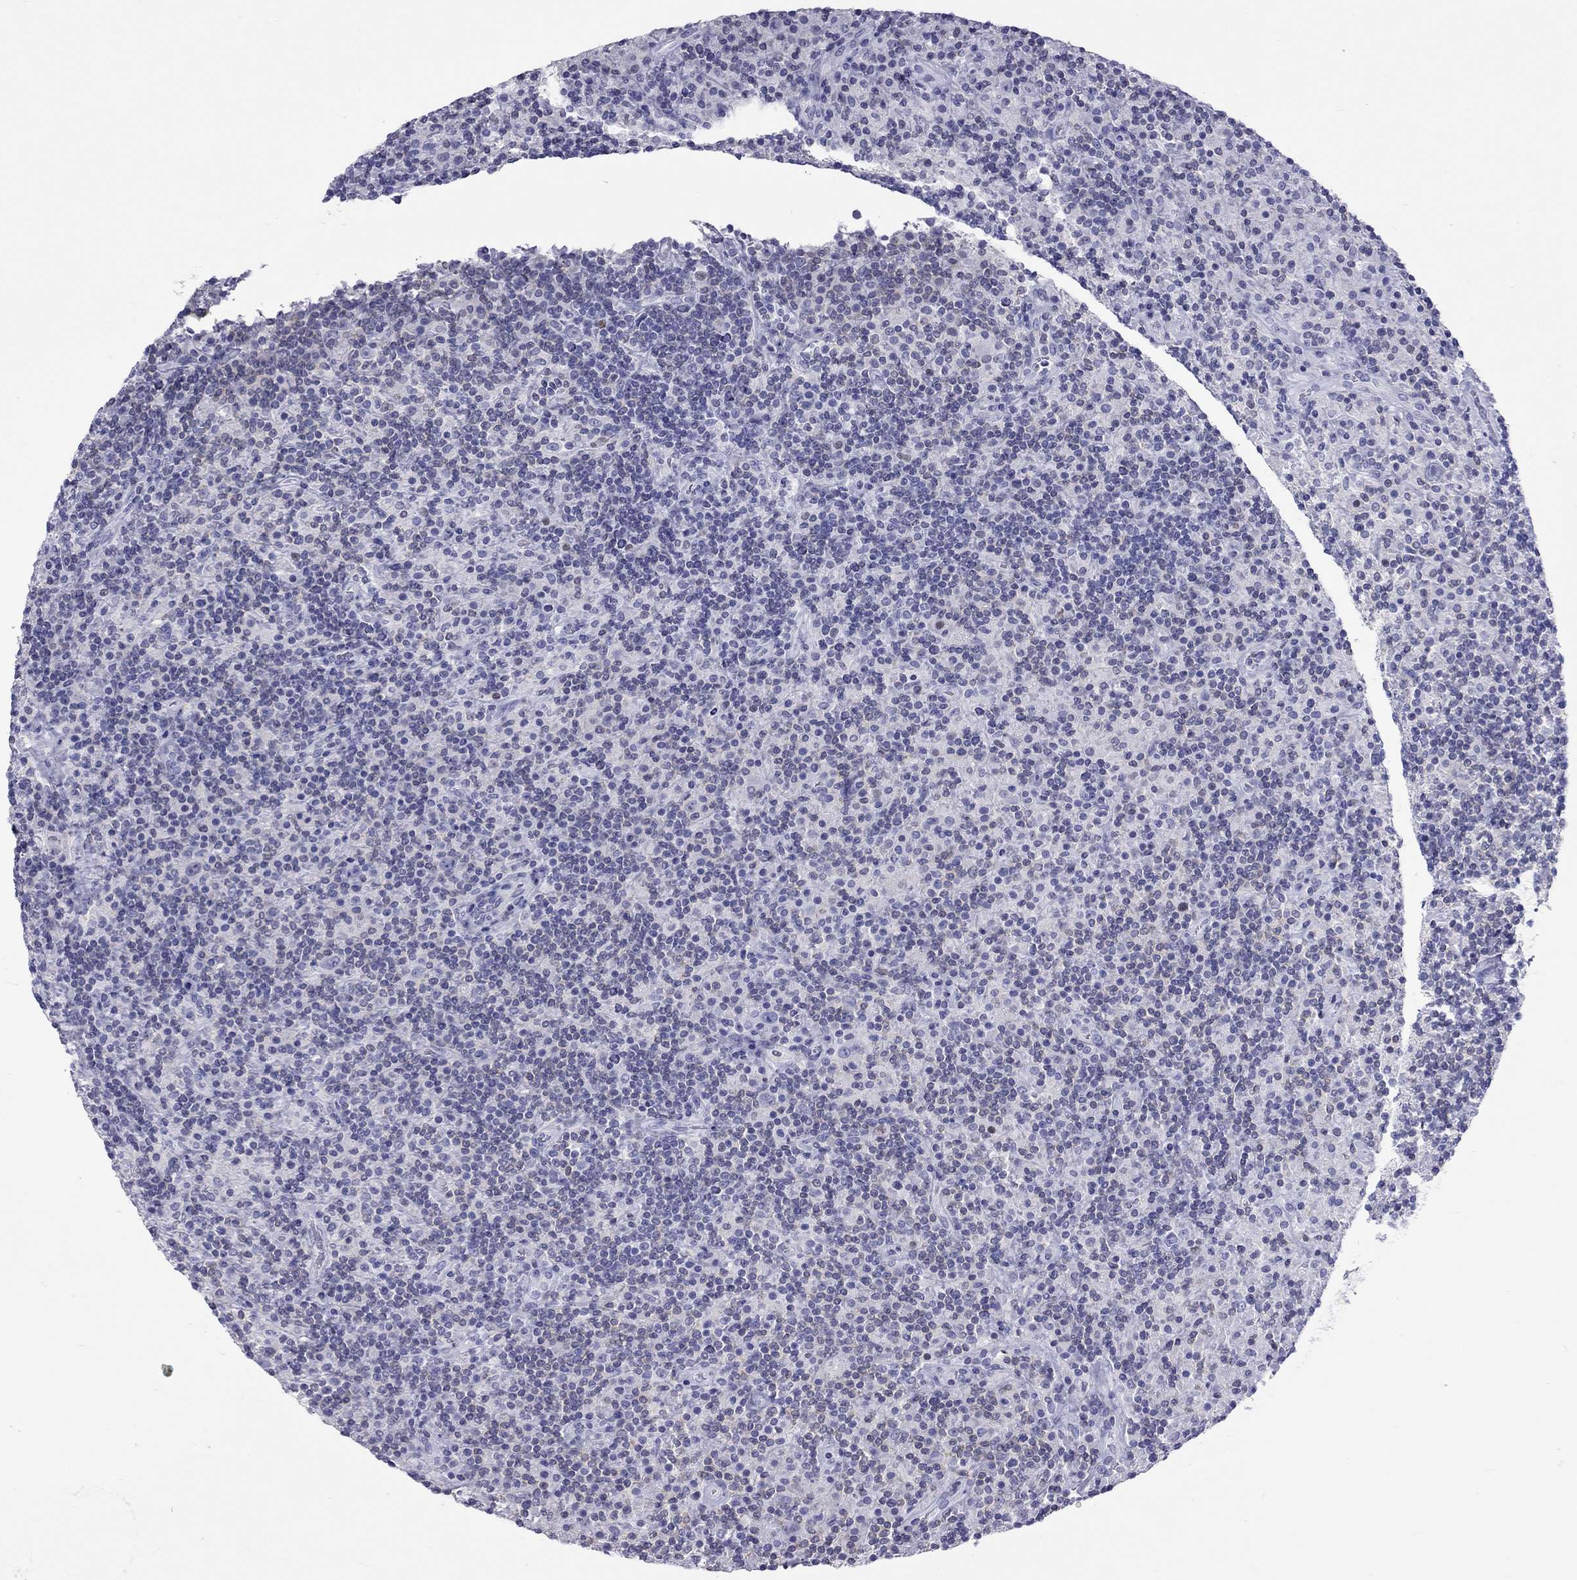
{"staining": {"intensity": "negative", "quantity": "none", "location": "none"}, "tissue": "lymphoma", "cell_type": "Tumor cells", "image_type": "cancer", "snomed": [{"axis": "morphology", "description": "Hodgkin's disease, NOS"}, {"axis": "topography", "description": "Lymph node"}], "caption": "A high-resolution micrograph shows IHC staining of Hodgkin's disease, which reveals no significant positivity in tumor cells.", "gene": "STAG3", "patient": {"sex": "male", "age": 70}}